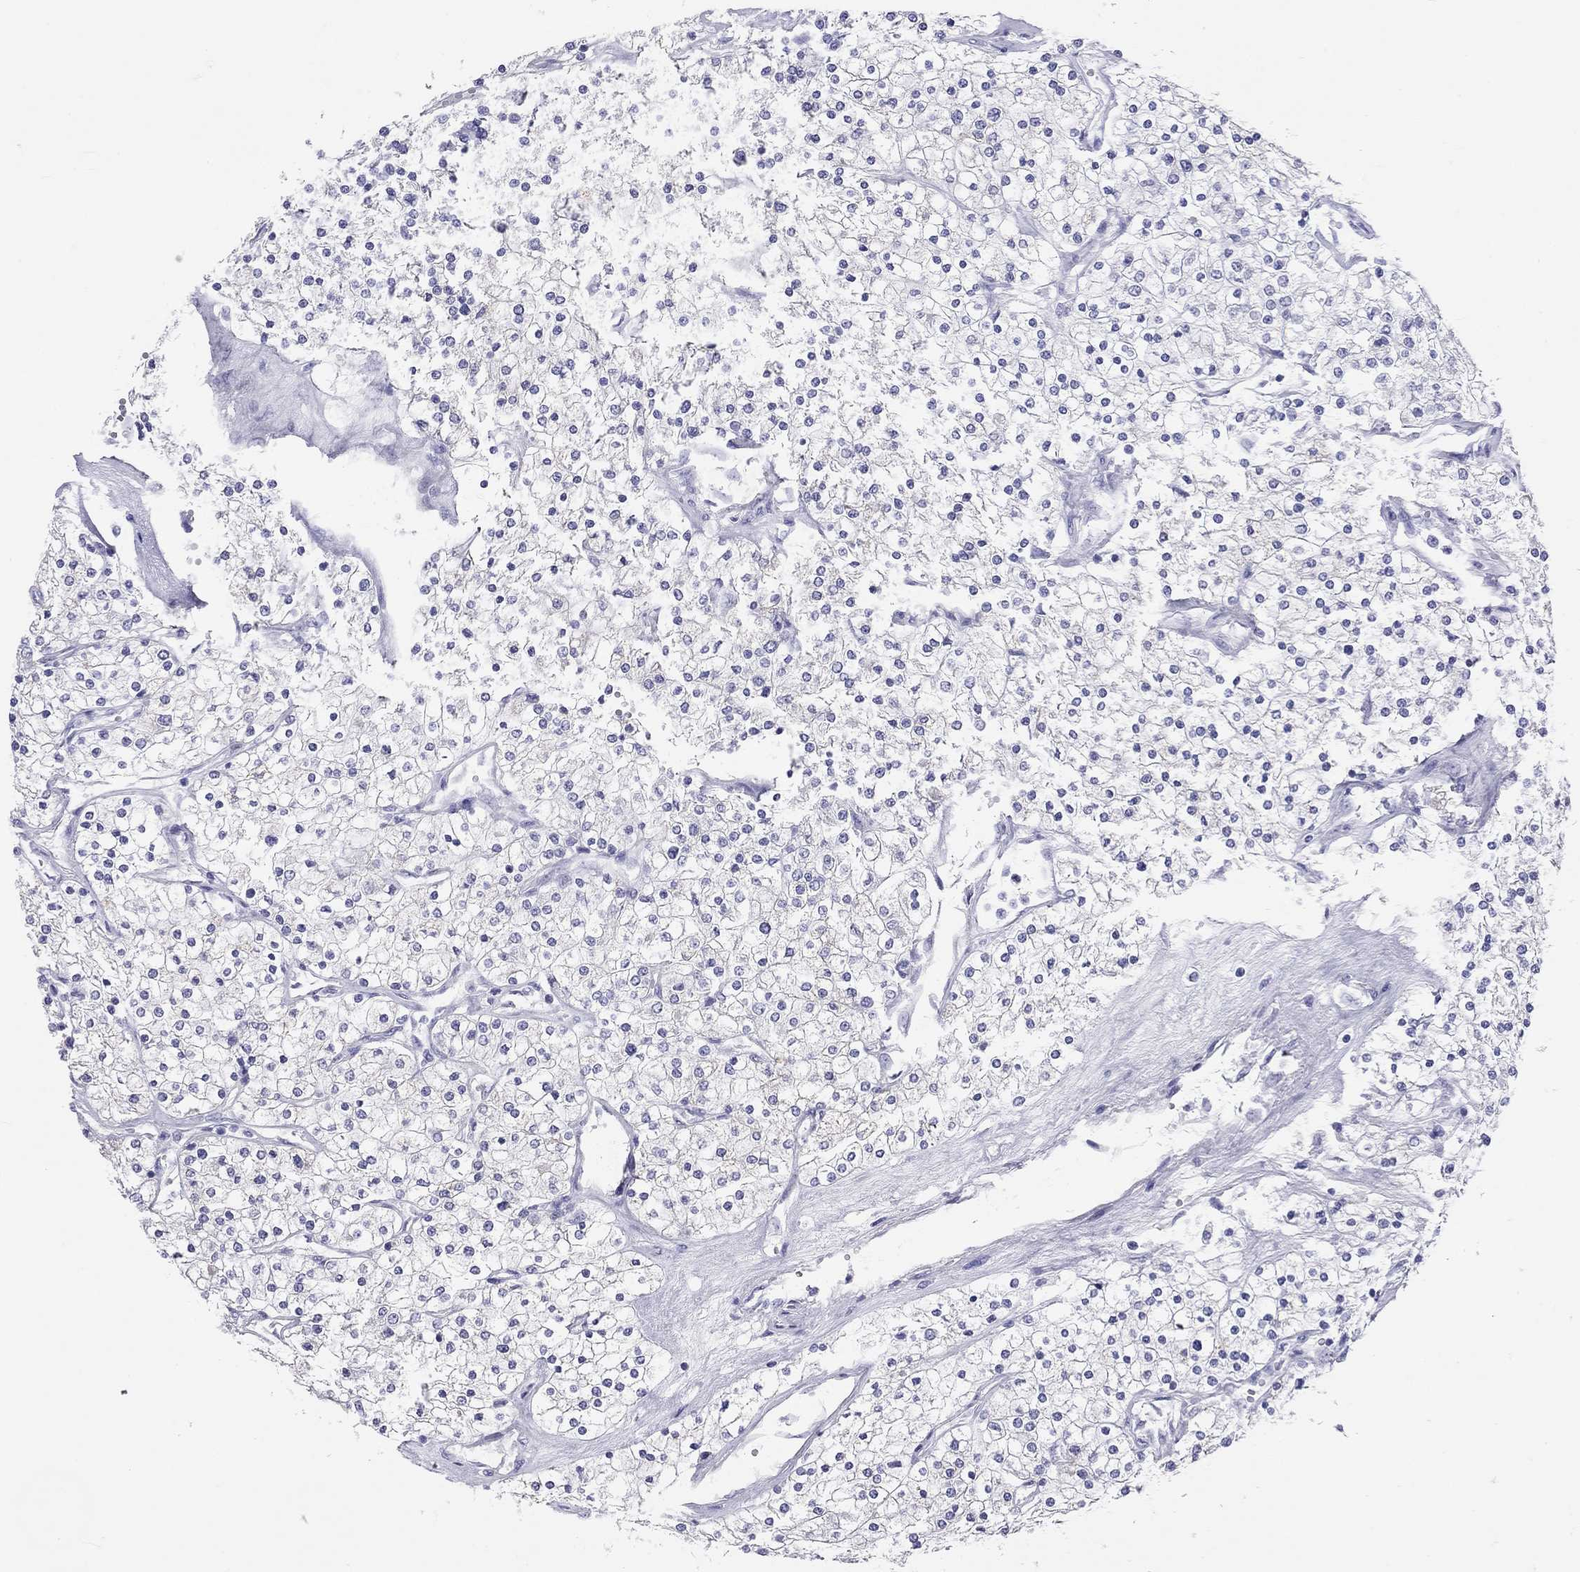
{"staining": {"intensity": "negative", "quantity": "none", "location": "none"}, "tissue": "renal cancer", "cell_type": "Tumor cells", "image_type": "cancer", "snomed": [{"axis": "morphology", "description": "Adenocarcinoma, NOS"}, {"axis": "topography", "description": "Kidney"}], "caption": "Immunohistochemistry (IHC) micrograph of human renal adenocarcinoma stained for a protein (brown), which demonstrates no staining in tumor cells.", "gene": "DPY19L2", "patient": {"sex": "male", "age": 80}}